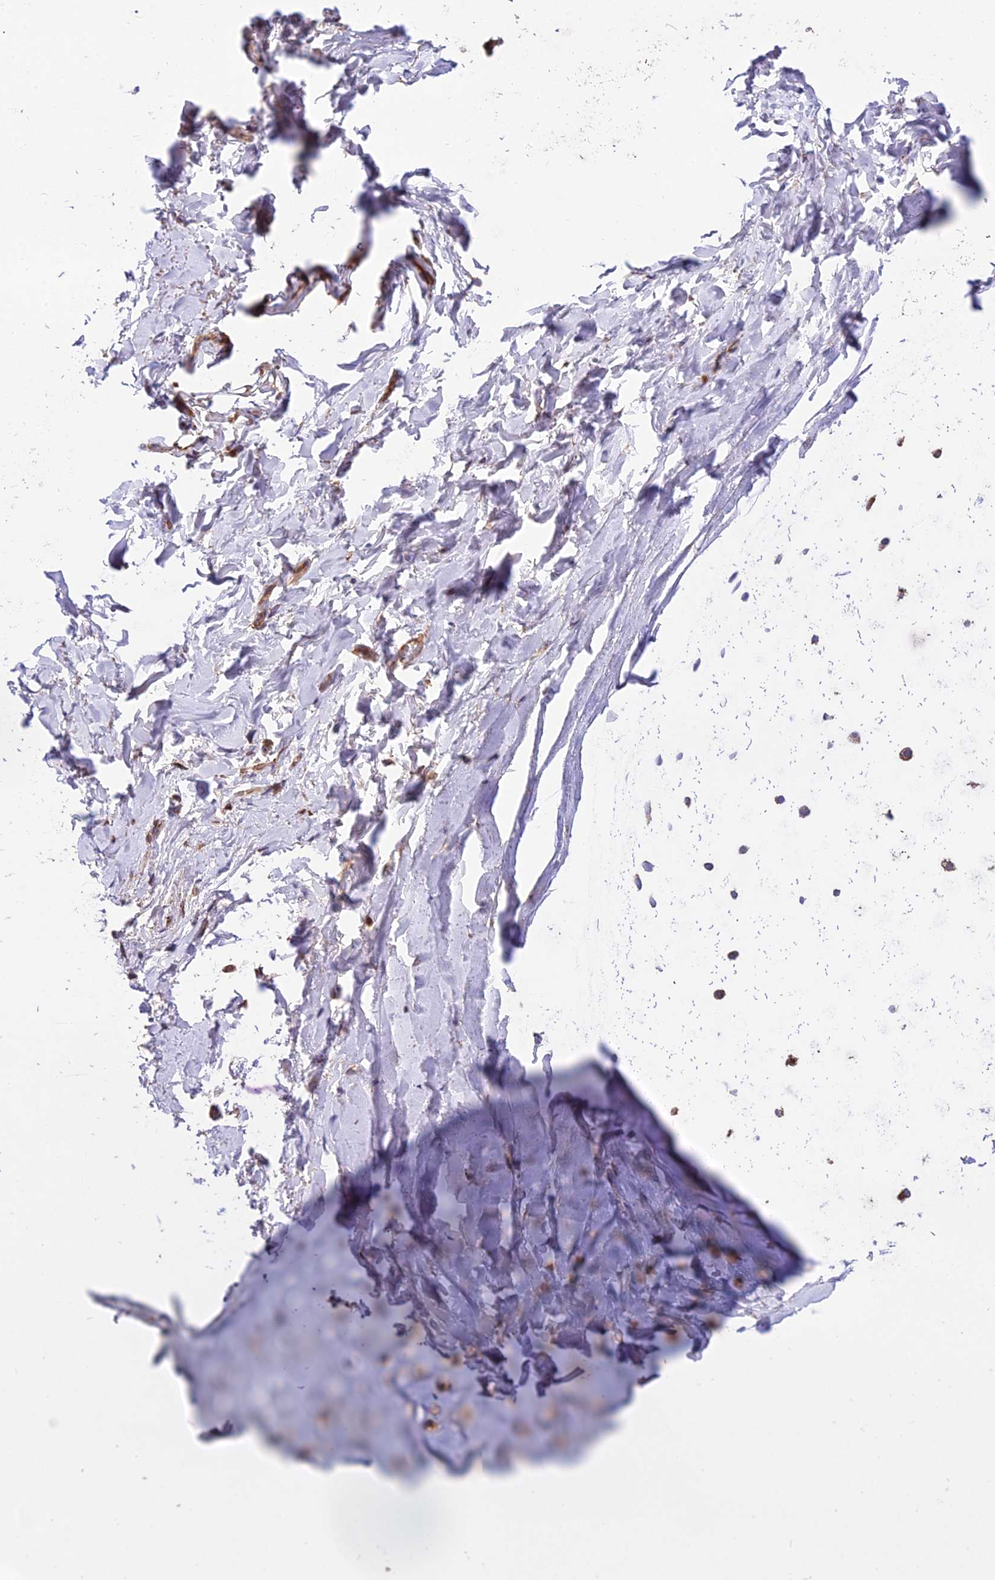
{"staining": {"intensity": "moderate", "quantity": "<25%", "location": "cytoplasmic/membranous"}, "tissue": "adipose tissue", "cell_type": "Adipocytes", "image_type": "normal", "snomed": [{"axis": "morphology", "description": "Normal tissue, NOS"}, {"axis": "topography", "description": "Lymph node"}, {"axis": "topography", "description": "Bronchus"}], "caption": "About <25% of adipocytes in unremarkable adipose tissue display moderate cytoplasmic/membranous protein positivity as visualized by brown immunohistochemical staining.", "gene": "ROCK1", "patient": {"sex": "male", "age": 63}}